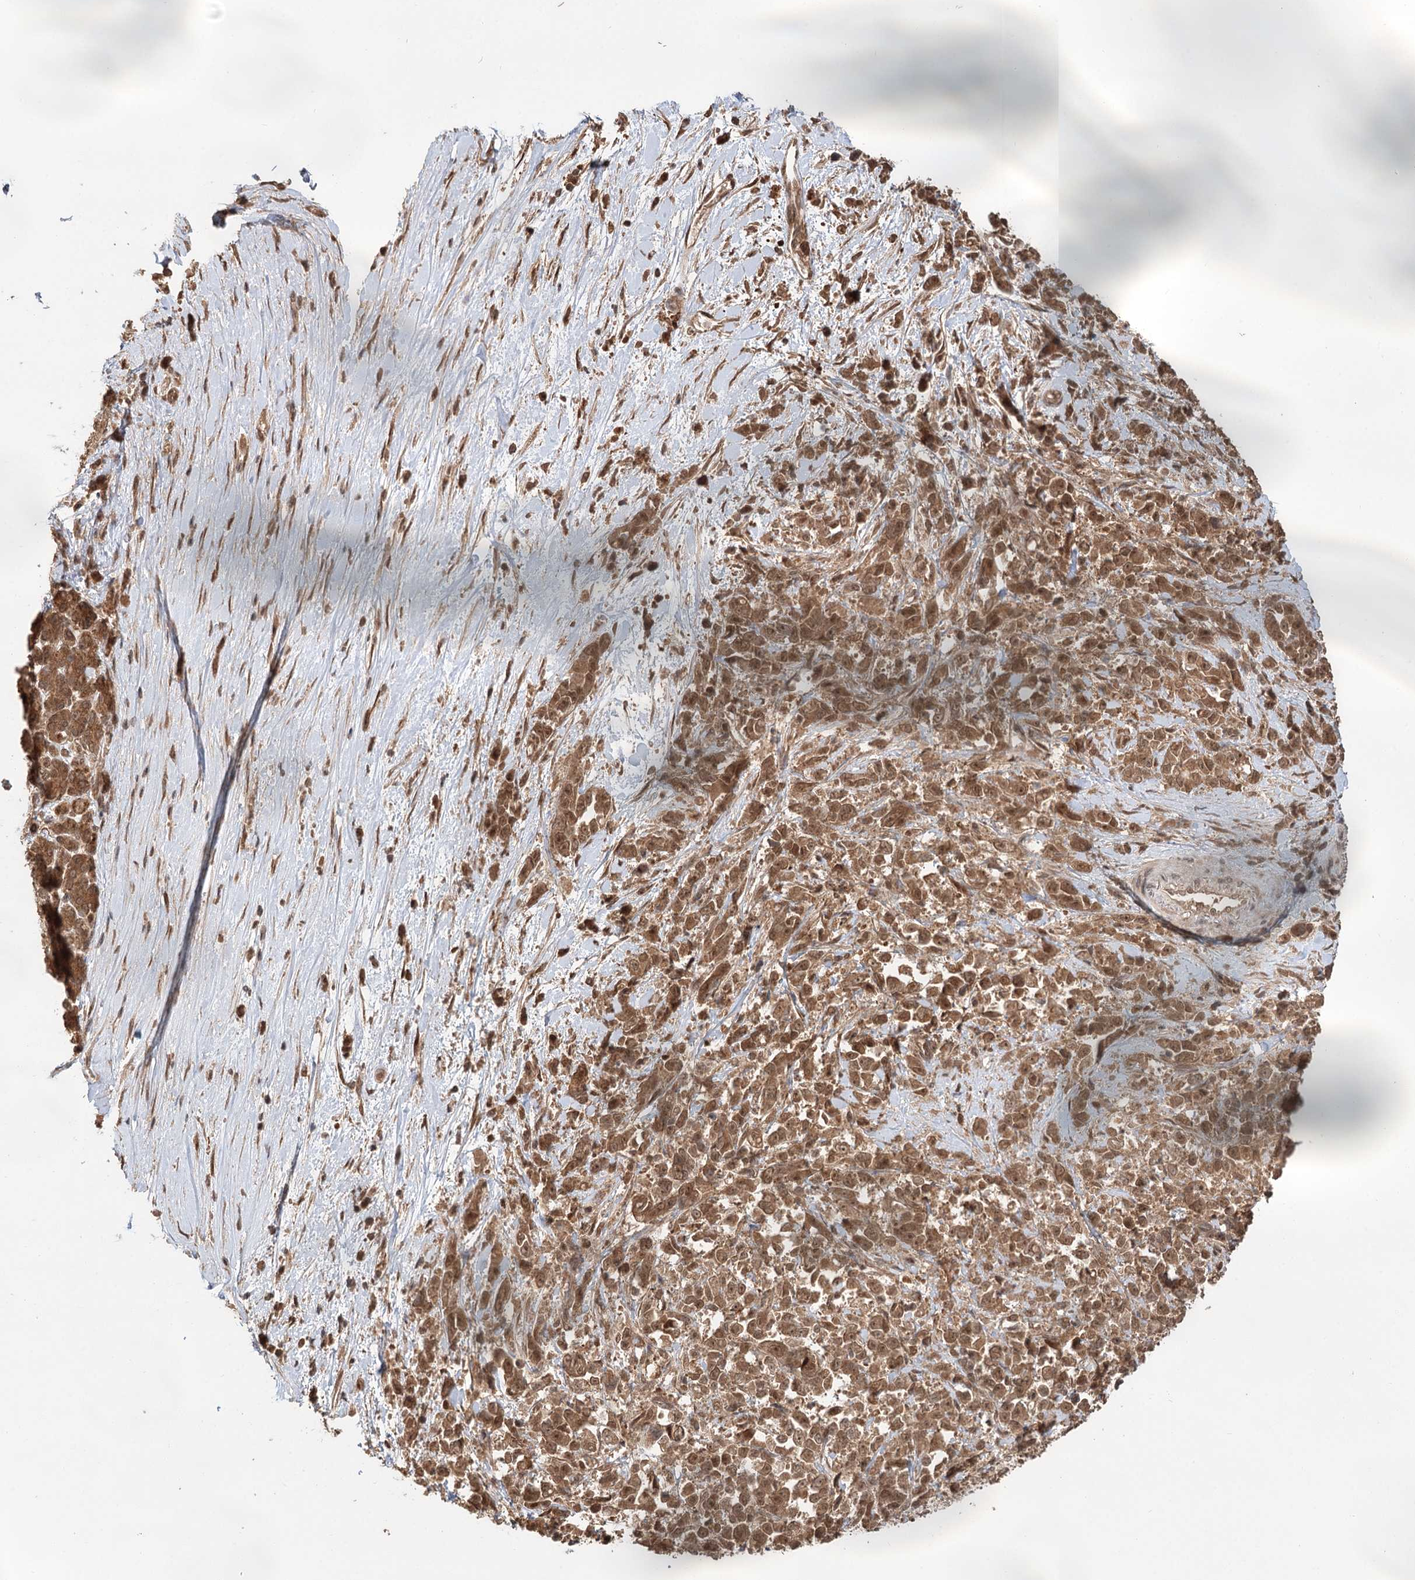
{"staining": {"intensity": "moderate", "quantity": ">75%", "location": "cytoplasmic/membranous,nuclear"}, "tissue": "pancreatic cancer", "cell_type": "Tumor cells", "image_type": "cancer", "snomed": [{"axis": "morphology", "description": "Normal tissue, NOS"}, {"axis": "morphology", "description": "Adenocarcinoma, NOS"}, {"axis": "topography", "description": "Pancreas"}], "caption": "Protein staining exhibits moderate cytoplasmic/membranous and nuclear positivity in about >75% of tumor cells in pancreatic cancer.", "gene": "N6AMT1", "patient": {"sex": "female", "age": 64}}